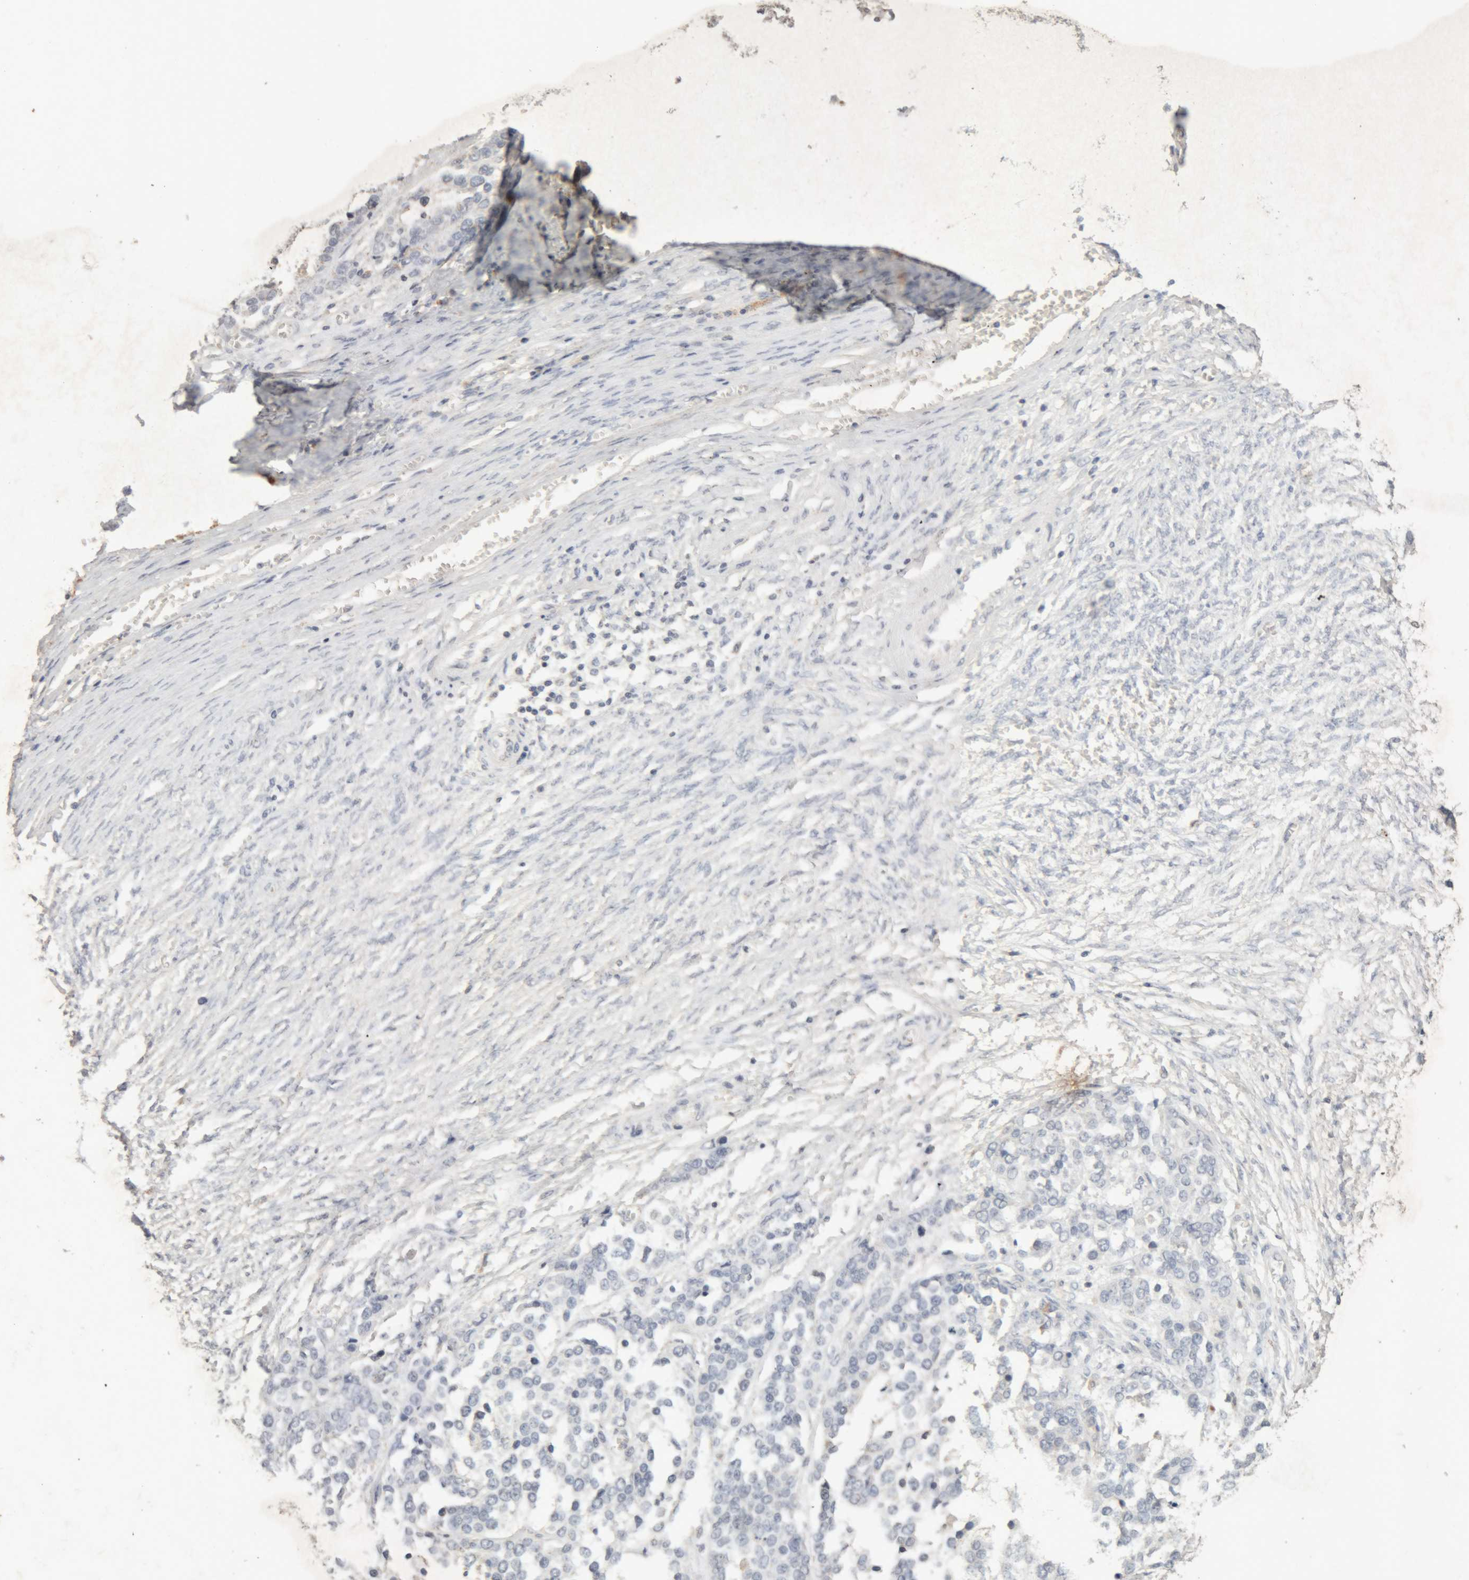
{"staining": {"intensity": "negative", "quantity": "none", "location": "none"}, "tissue": "ovarian cancer", "cell_type": "Tumor cells", "image_type": "cancer", "snomed": [{"axis": "morphology", "description": "Cystadenocarcinoma, serous, NOS"}, {"axis": "topography", "description": "Ovary"}], "caption": "DAB immunohistochemical staining of ovarian cancer (serous cystadenocarcinoma) displays no significant expression in tumor cells.", "gene": "ARSA", "patient": {"sex": "female", "age": 44}}